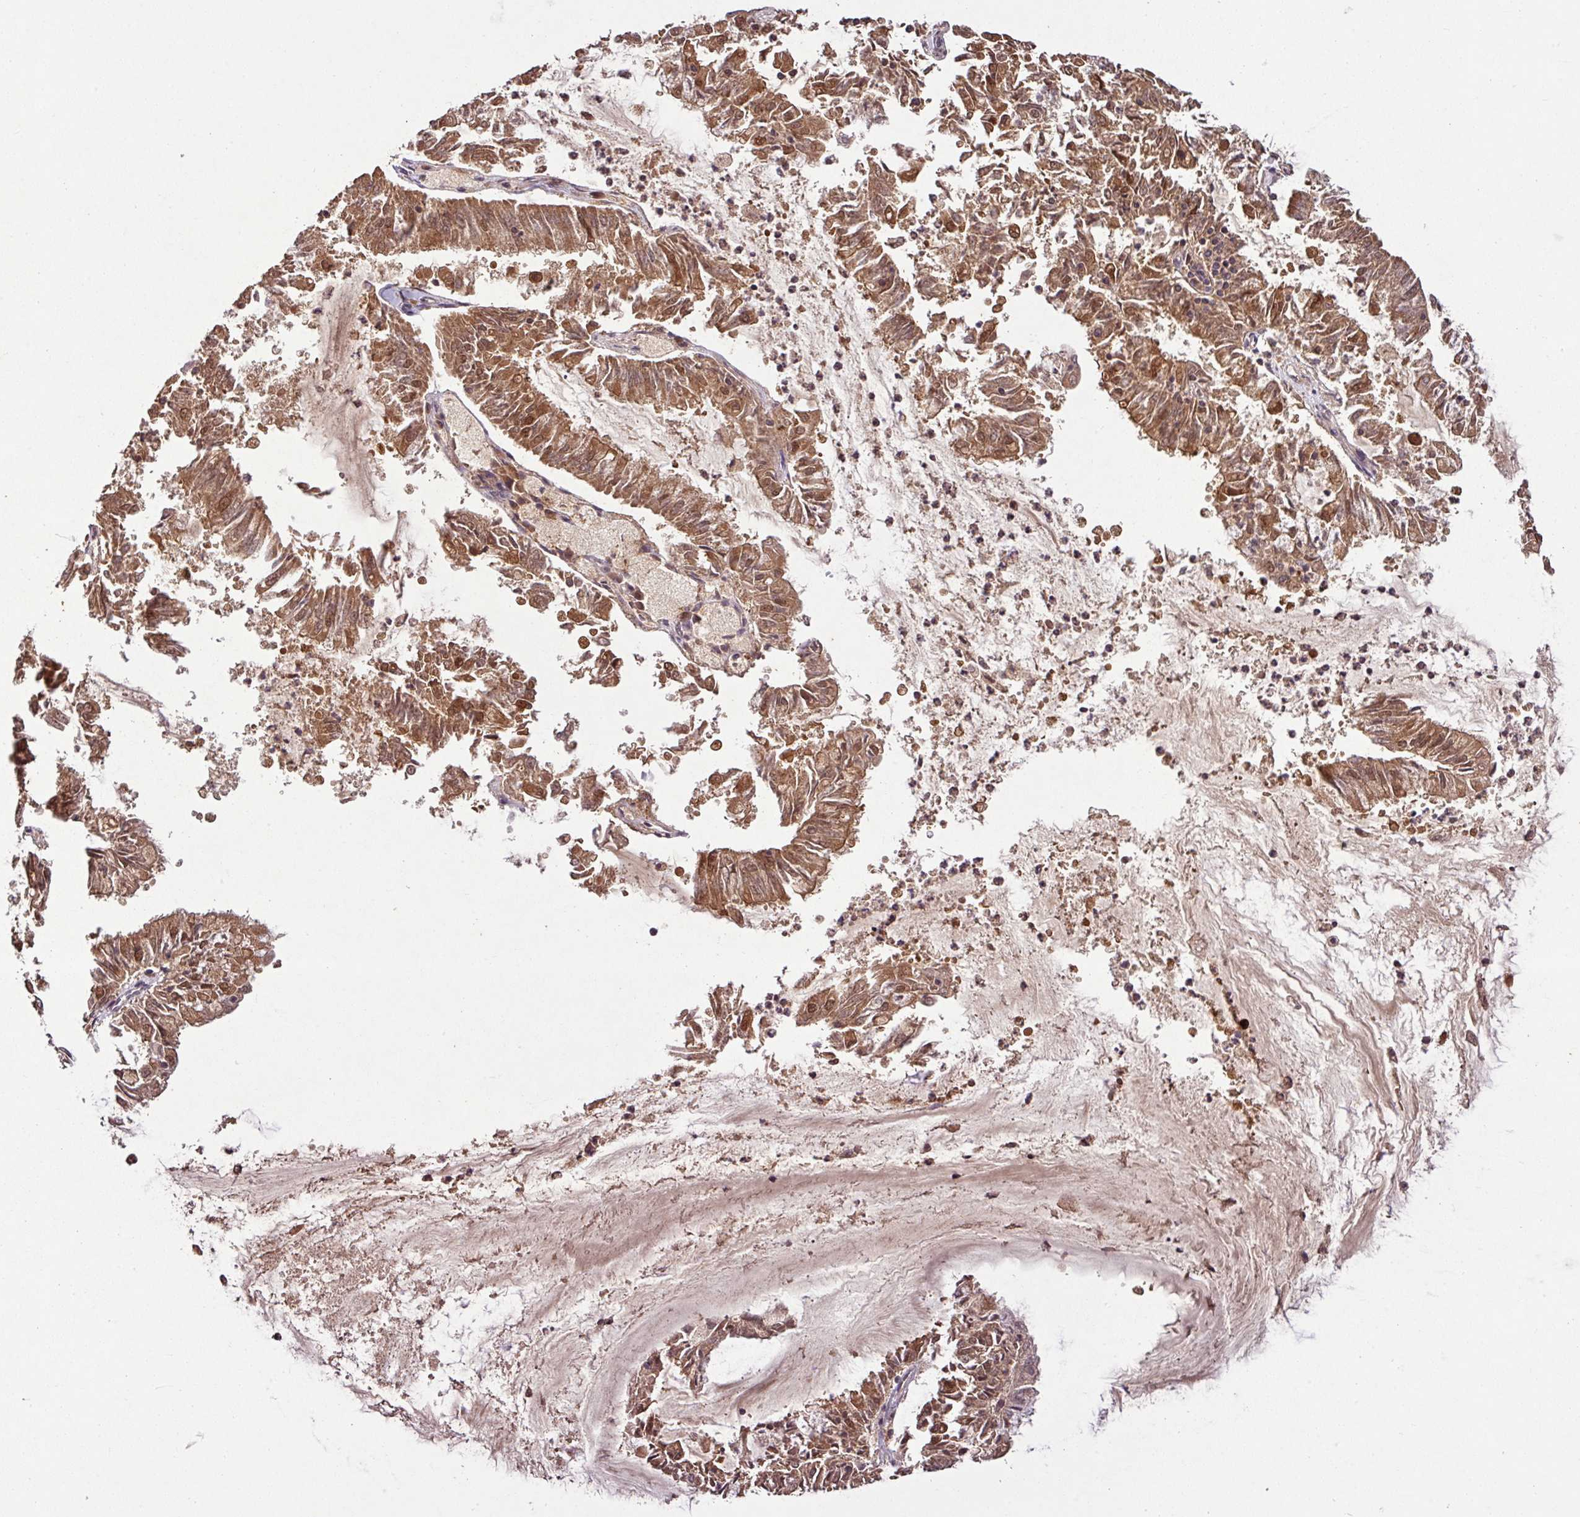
{"staining": {"intensity": "moderate", "quantity": ">75%", "location": "cytoplasmic/membranous,nuclear"}, "tissue": "endometrial cancer", "cell_type": "Tumor cells", "image_type": "cancer", "snomed": [{"axis": "morphology", "description": "Adenocarcinoma, NOS"}, {"axis": "topography", "description": "Endometrium"}], "caption": "Immunohistochemistry (IHC) photomicrograph of human adenocarcinoma (endometrial) stained for a protein (brown), which demonstrates medium levels of moderate cytoplasmic/membranous and nuclear staining in about >75% of tumor cells.", "gene": "FAIM", "patient": {"sex": "female", "age": 57}}